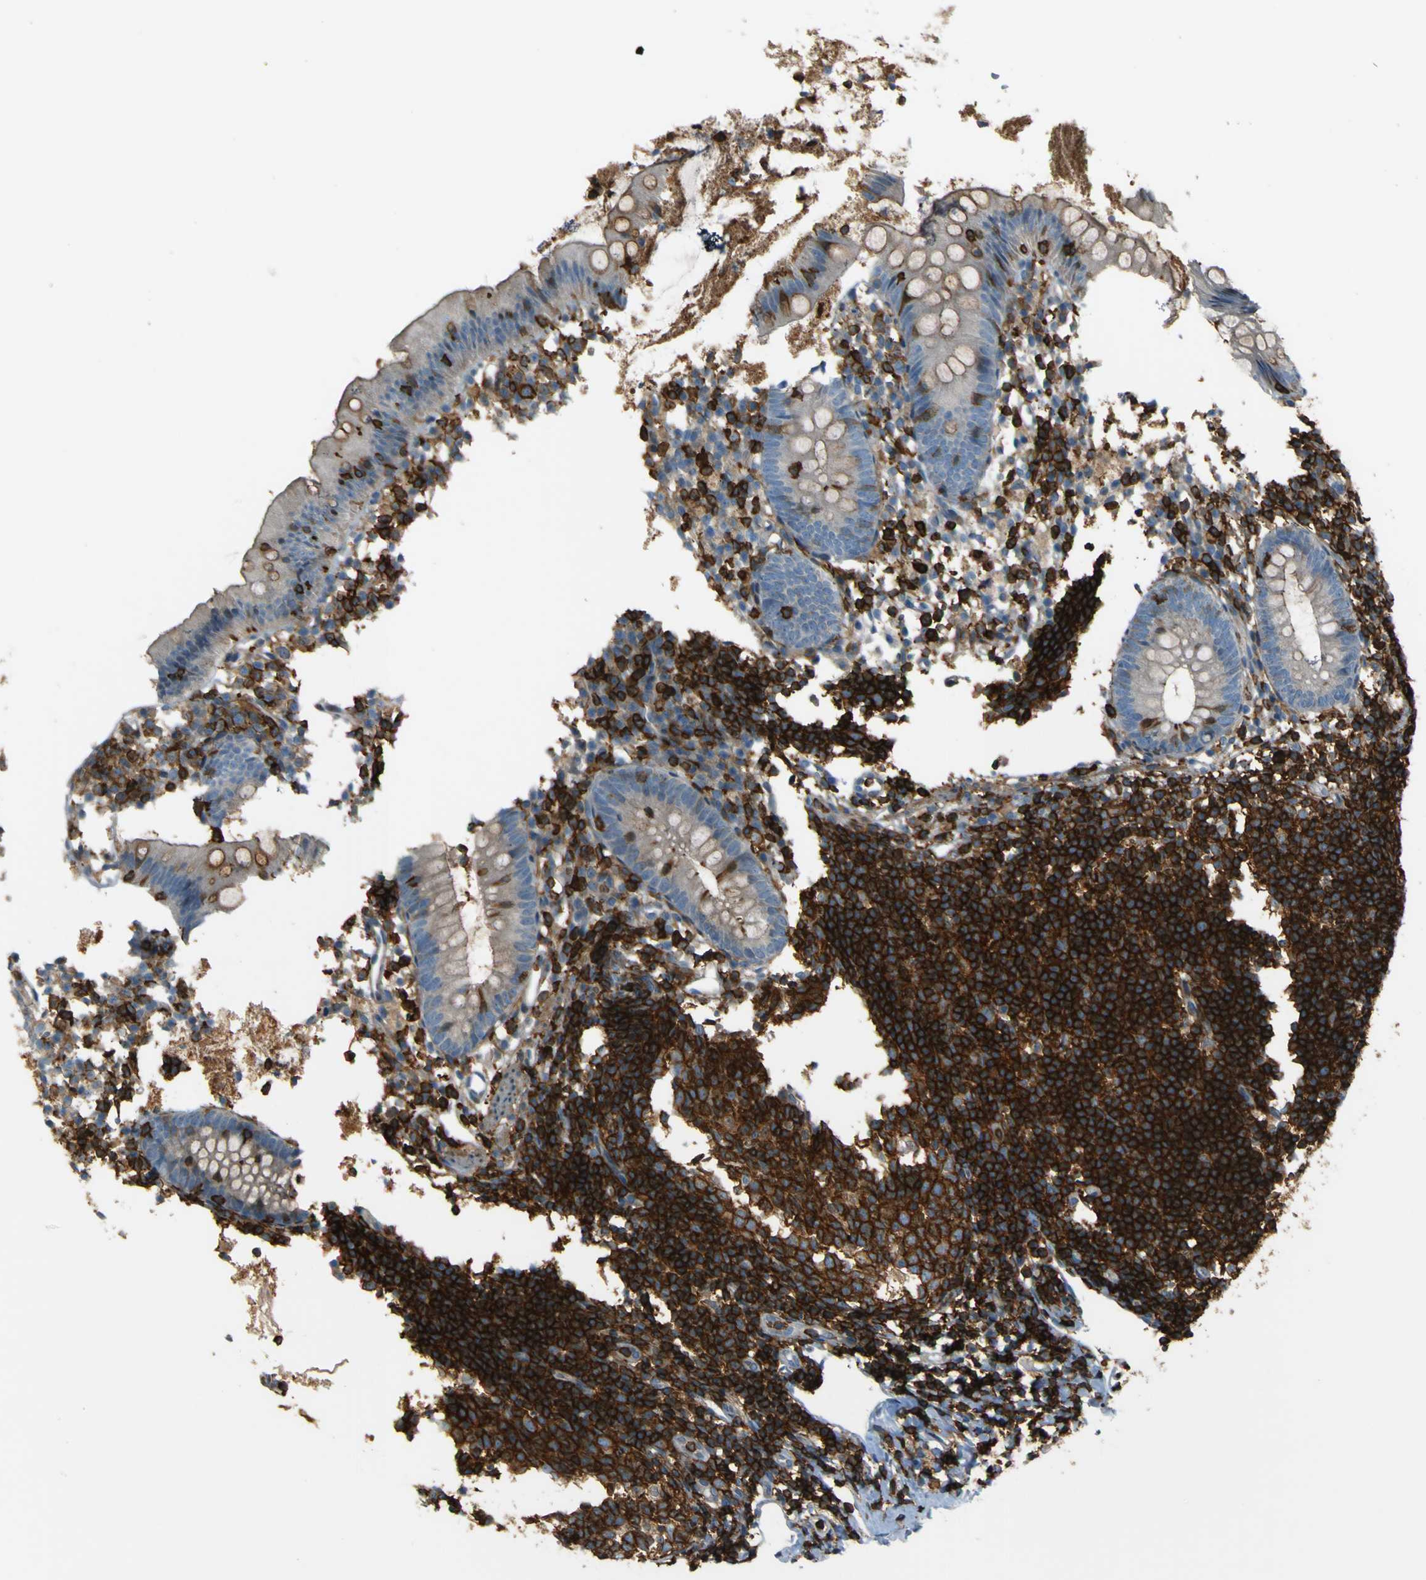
{"staining": {"intensity": "weak", "quantity": "<25%", "location": "cytoplasmic/membranous"}, "tissue": "appendix", "cell_type": "Glandular cells", "image_type": "normal", "snomed": [{"axis": "morphology", "description": "Normal tissue, NOS"}, {"axis": "topography", "description": "Appendix"}], "caption": "Appendix stained for a protein using immunohistochemistry (IHC) demonstrates no expression glandular cells.", "gene": "PCDHB5", "patient": {"sex": "female", "age": 20}}